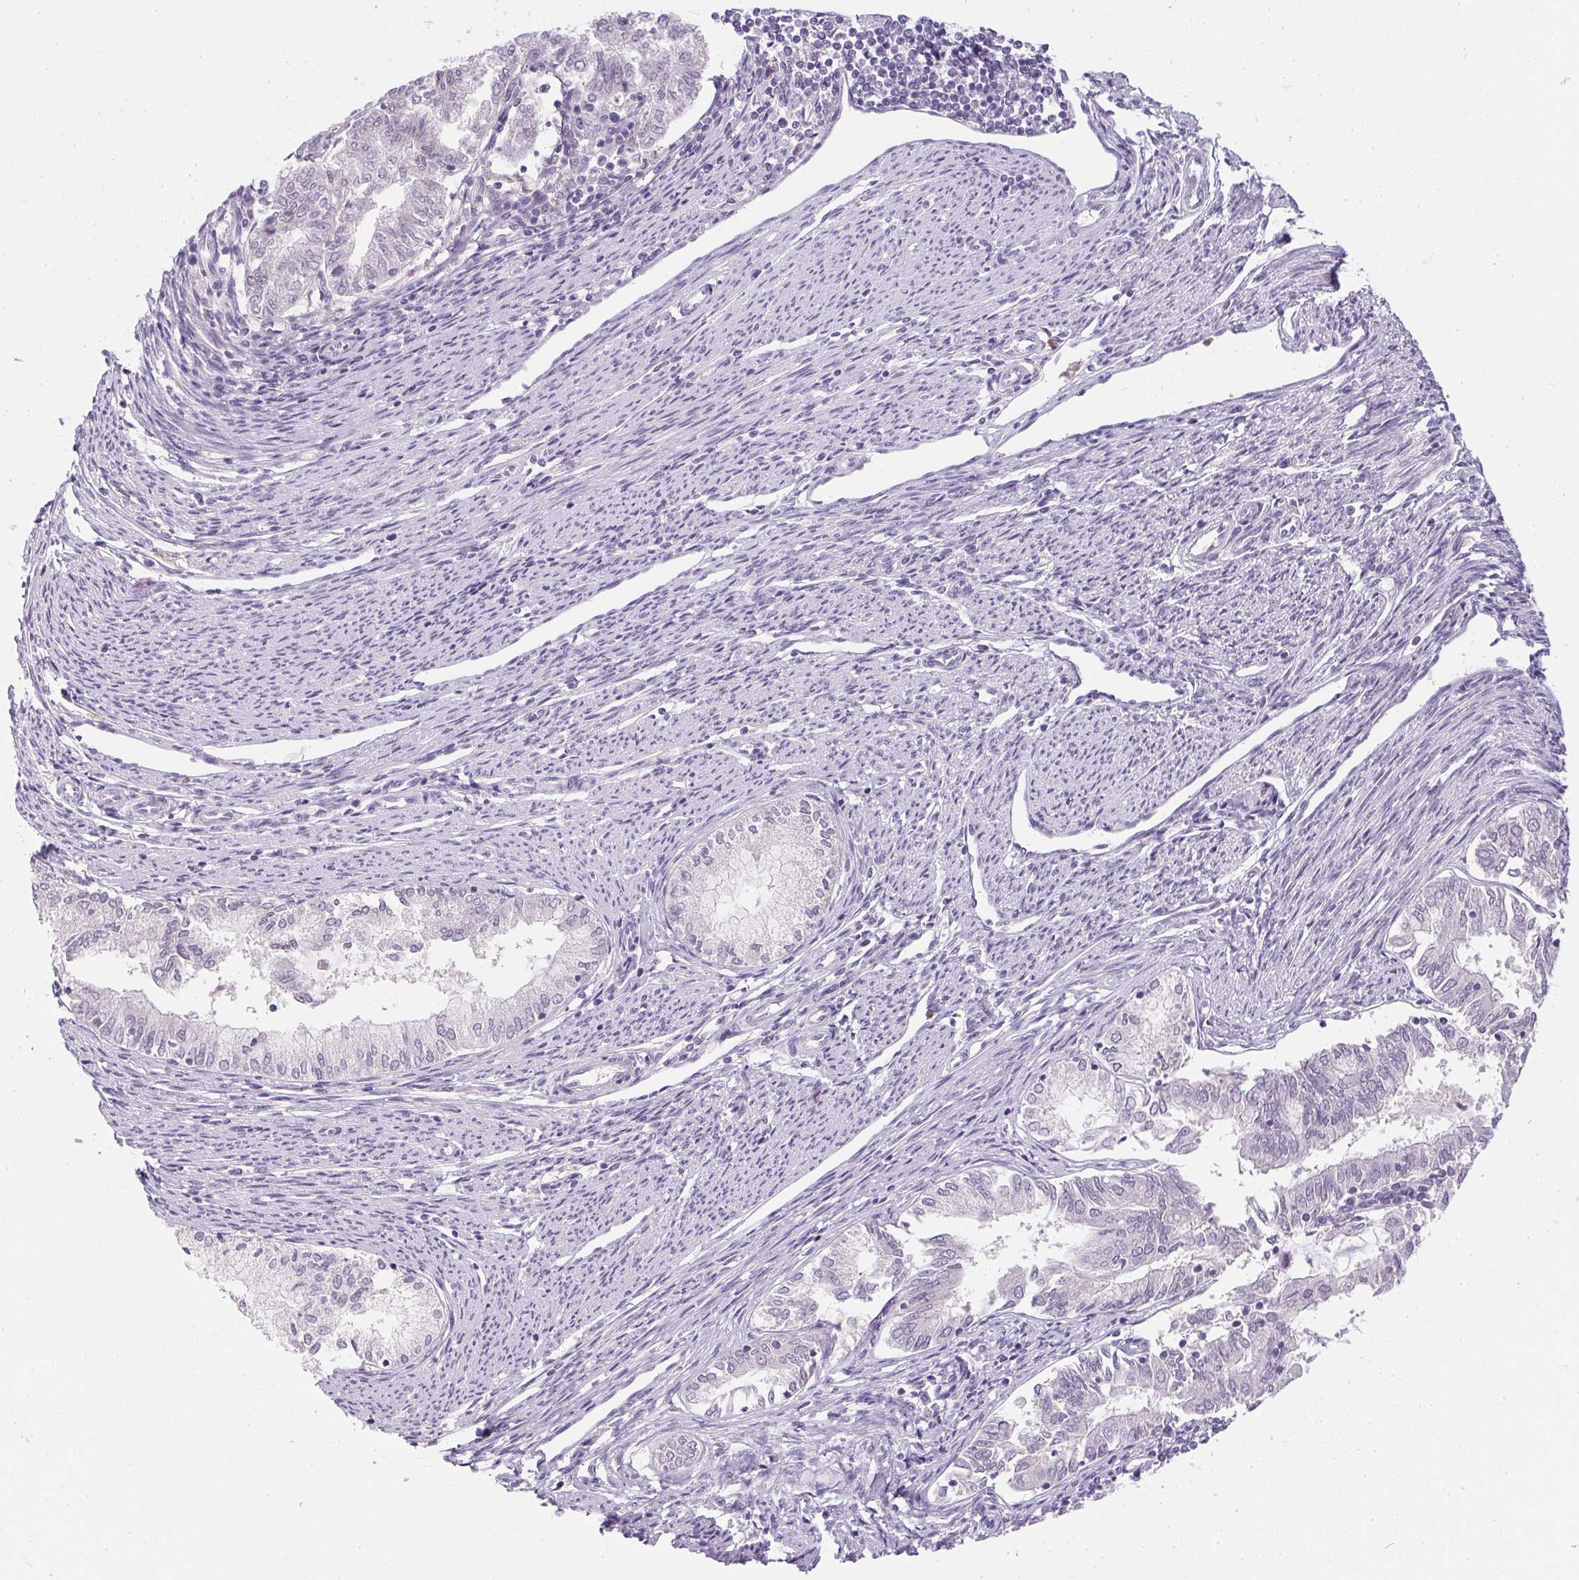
{"staining": {"intensity": "negative", "quantity": "none", "location": "none"}, "tissue": "endometrial cancer", "cell_type": "Tumor cells", "image_type": "cancer", "snomed": [{"axis": "morphology", "description": "Adenocarcinoma, NOS"}, {"axis": "topography", "description": "Endometrium"}], "caption": "DAB immunohistochemical staining of endometrial adenocarcinoma shows no significant expression in tumor cells.", "gene": "DNAJC5G", "patient": {"sex": "female", "age": 79}}